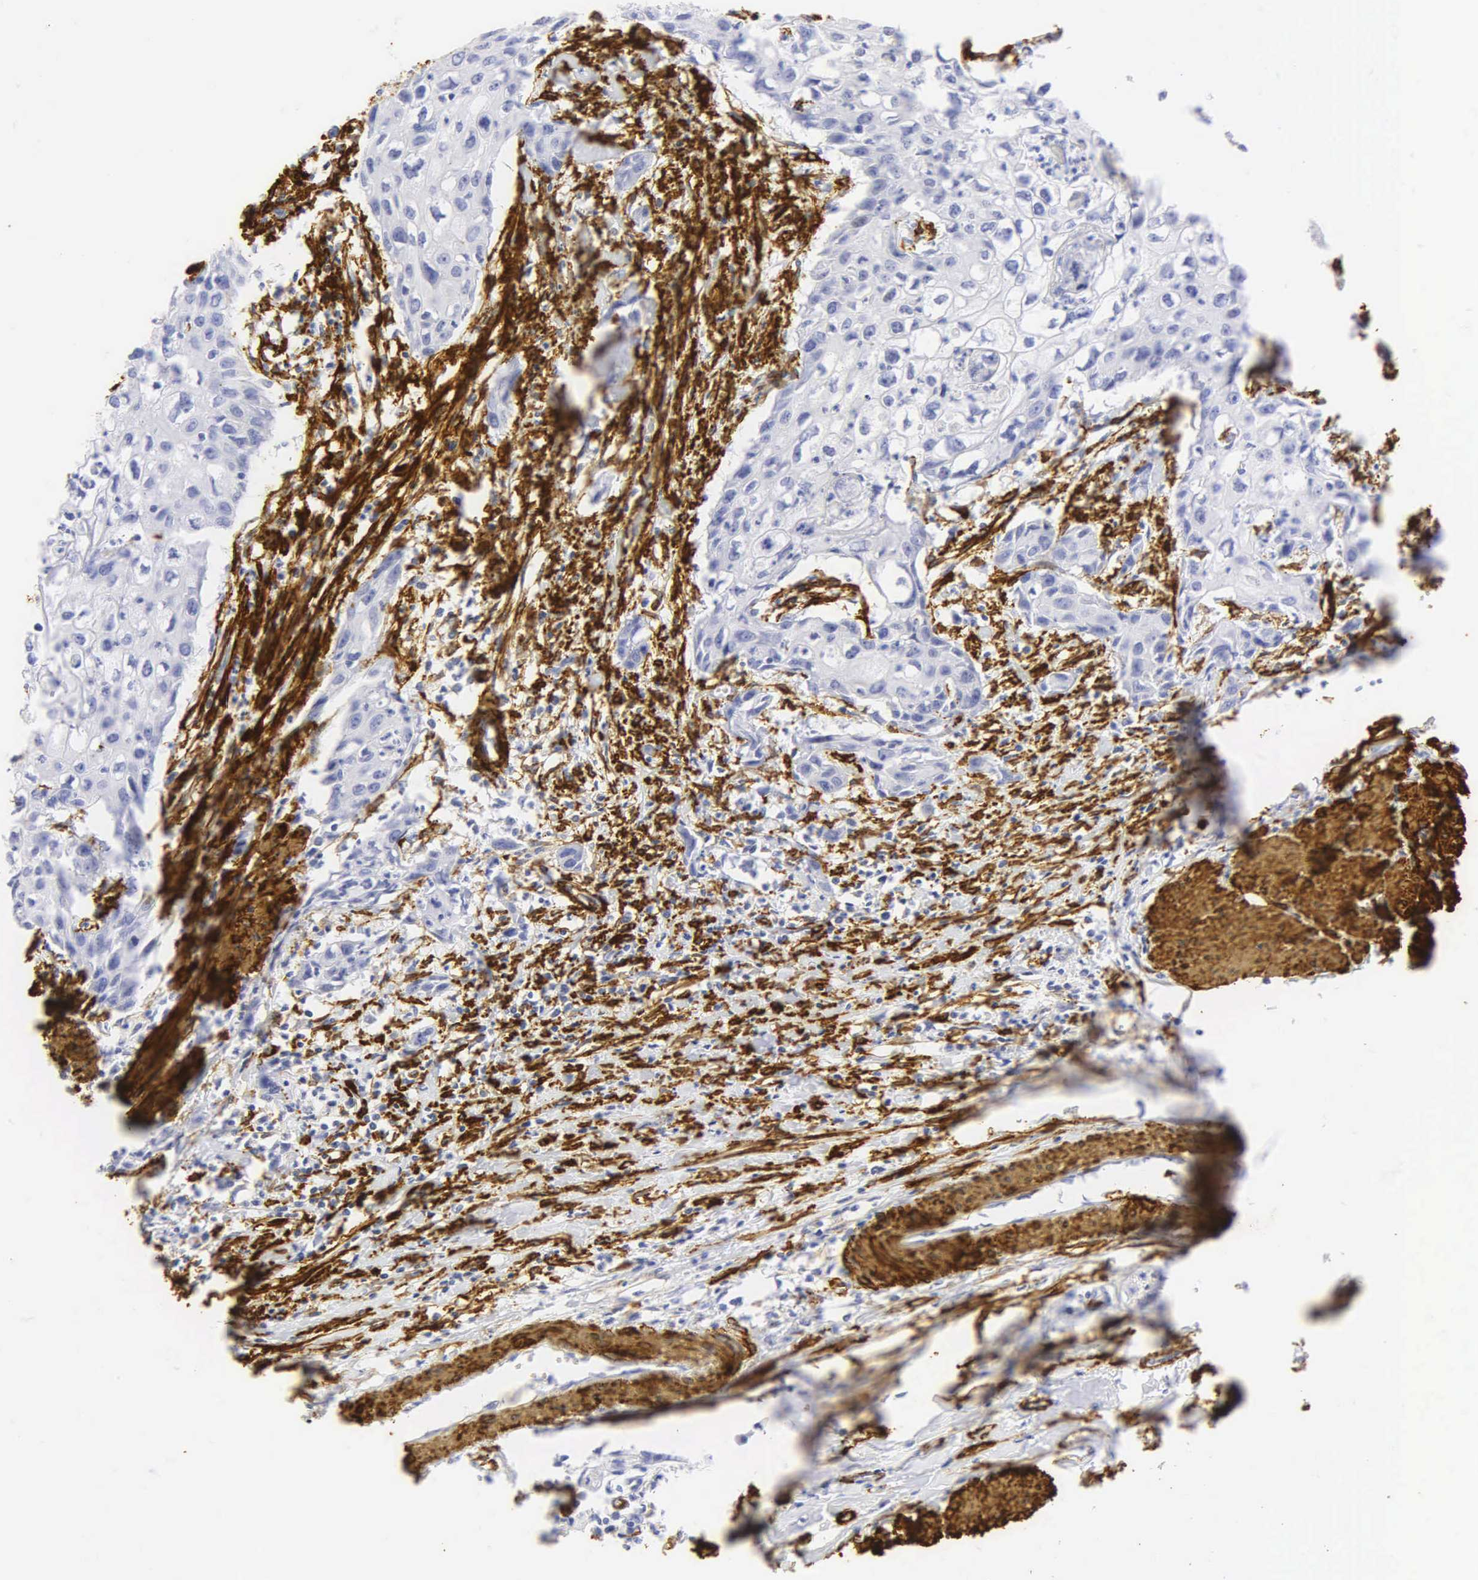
{"staining": {"intensity": "negative", "quantity": "none", "location": "none"}, "tissue": "urothelial cancer", "cell_type": "Tumor cells", "image_type": "cancer", "snomed": [{"axis": "morphology", "description": "Urothelial carcinoma, High grade"}, {"axis": "topography", "description": "Urinary bladder"}], "caption": "Immunohistochemistry histopathology image of neoplastic tissue: human urothelial carcinoma (high-grade) stained with DAB (3,3'-diaminobenzidine) exhibits no significant protein staining in tumor cells.", "gene": "ACTA2", "patient": {"sex": "male", "age": 54}}